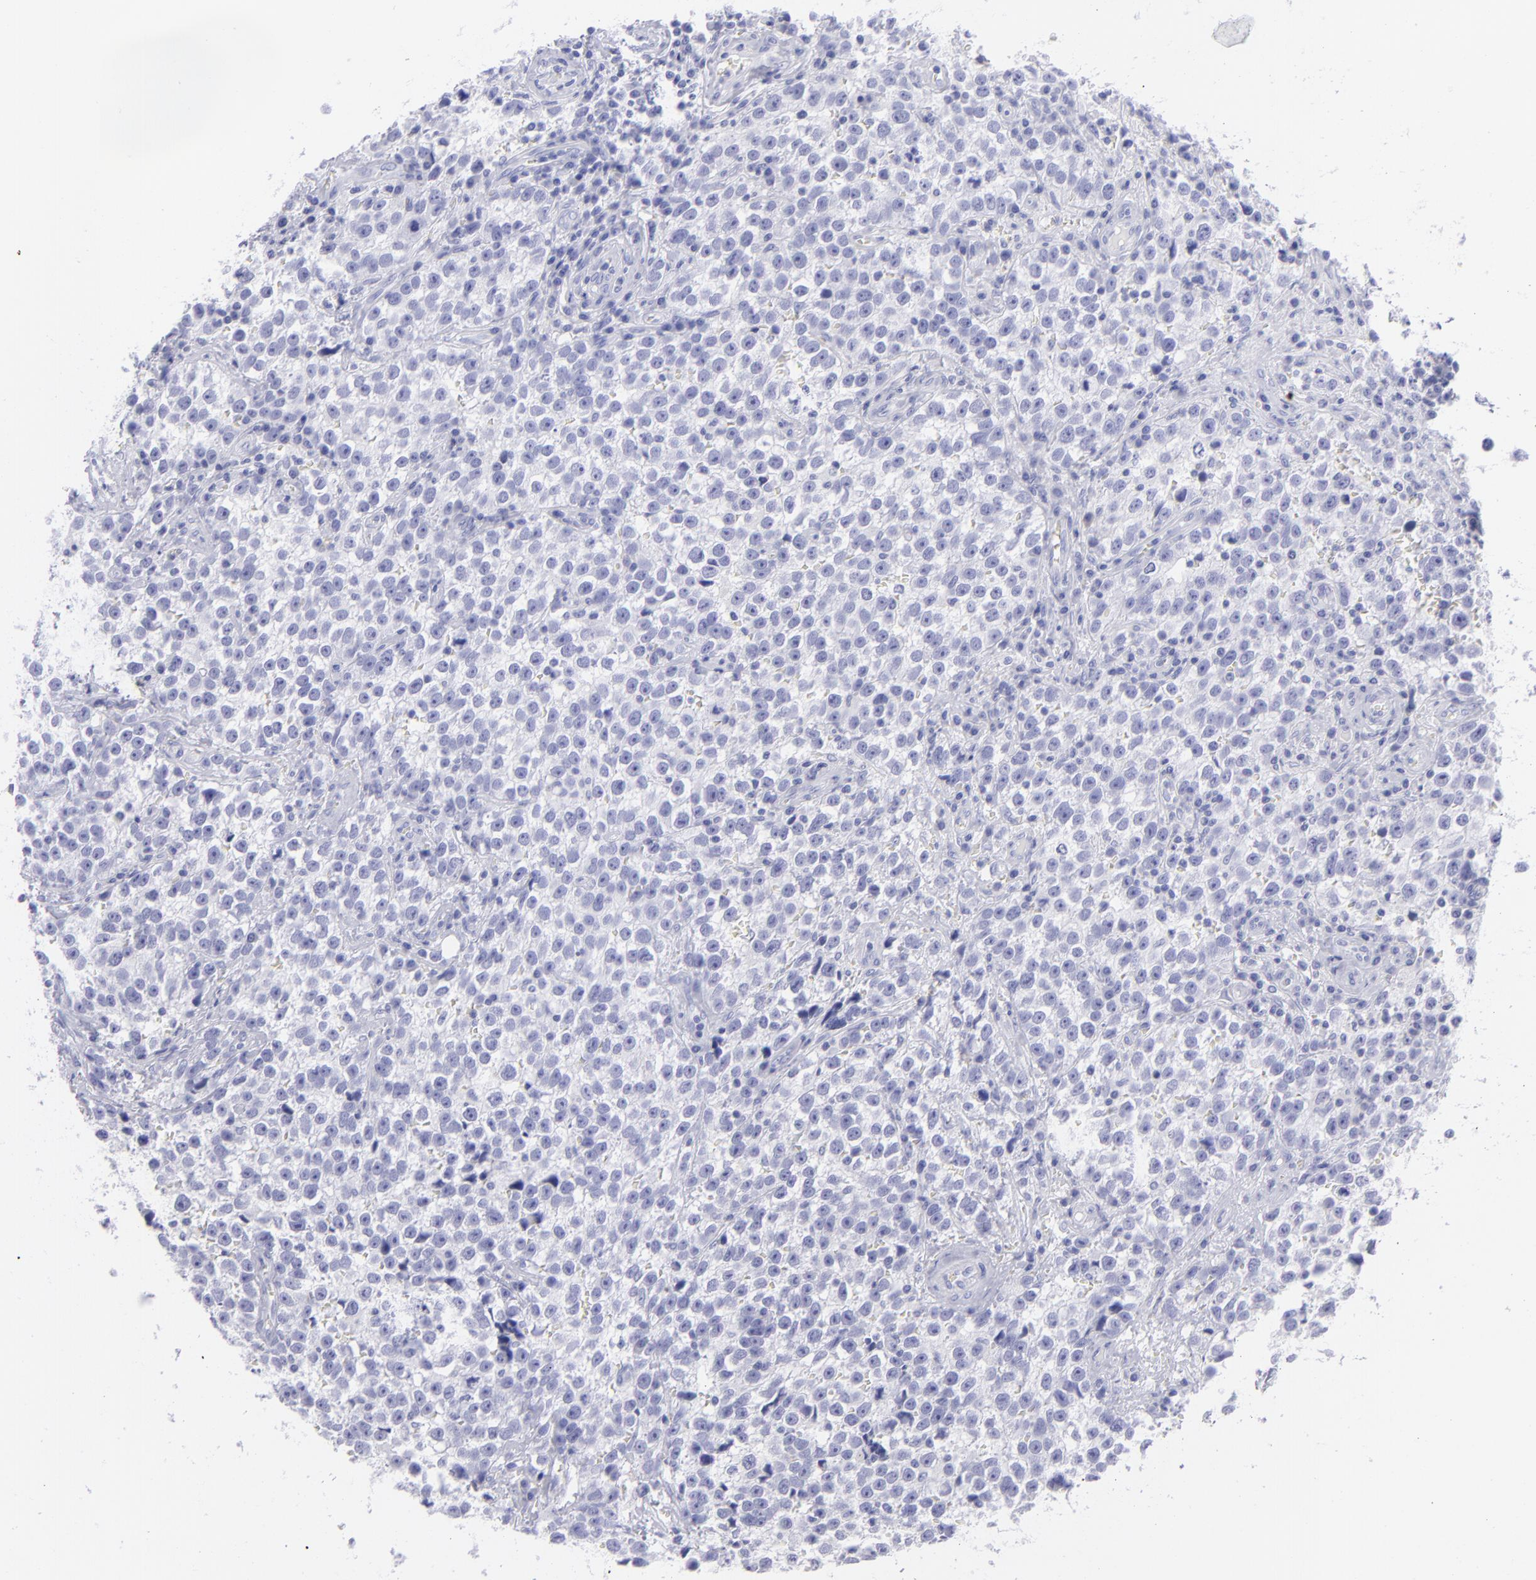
{"staining": {"intensity": "negative", "quantity": "none", "location": "none"}, "tissue": "testis cancer", "cell_type": "Tumor cells", "image_type": "cancer", "snomed": [{"axis": "morphology", "description": "Seminoma, NOS"}, {"axis": "topography", "description": "Testis"}], "caption": "Testis seminoma stained for a protein using IHC displays no positivity tumor cells.", "gene": "SLC1A2", "patient": {"sex": "male", "age": 38}}